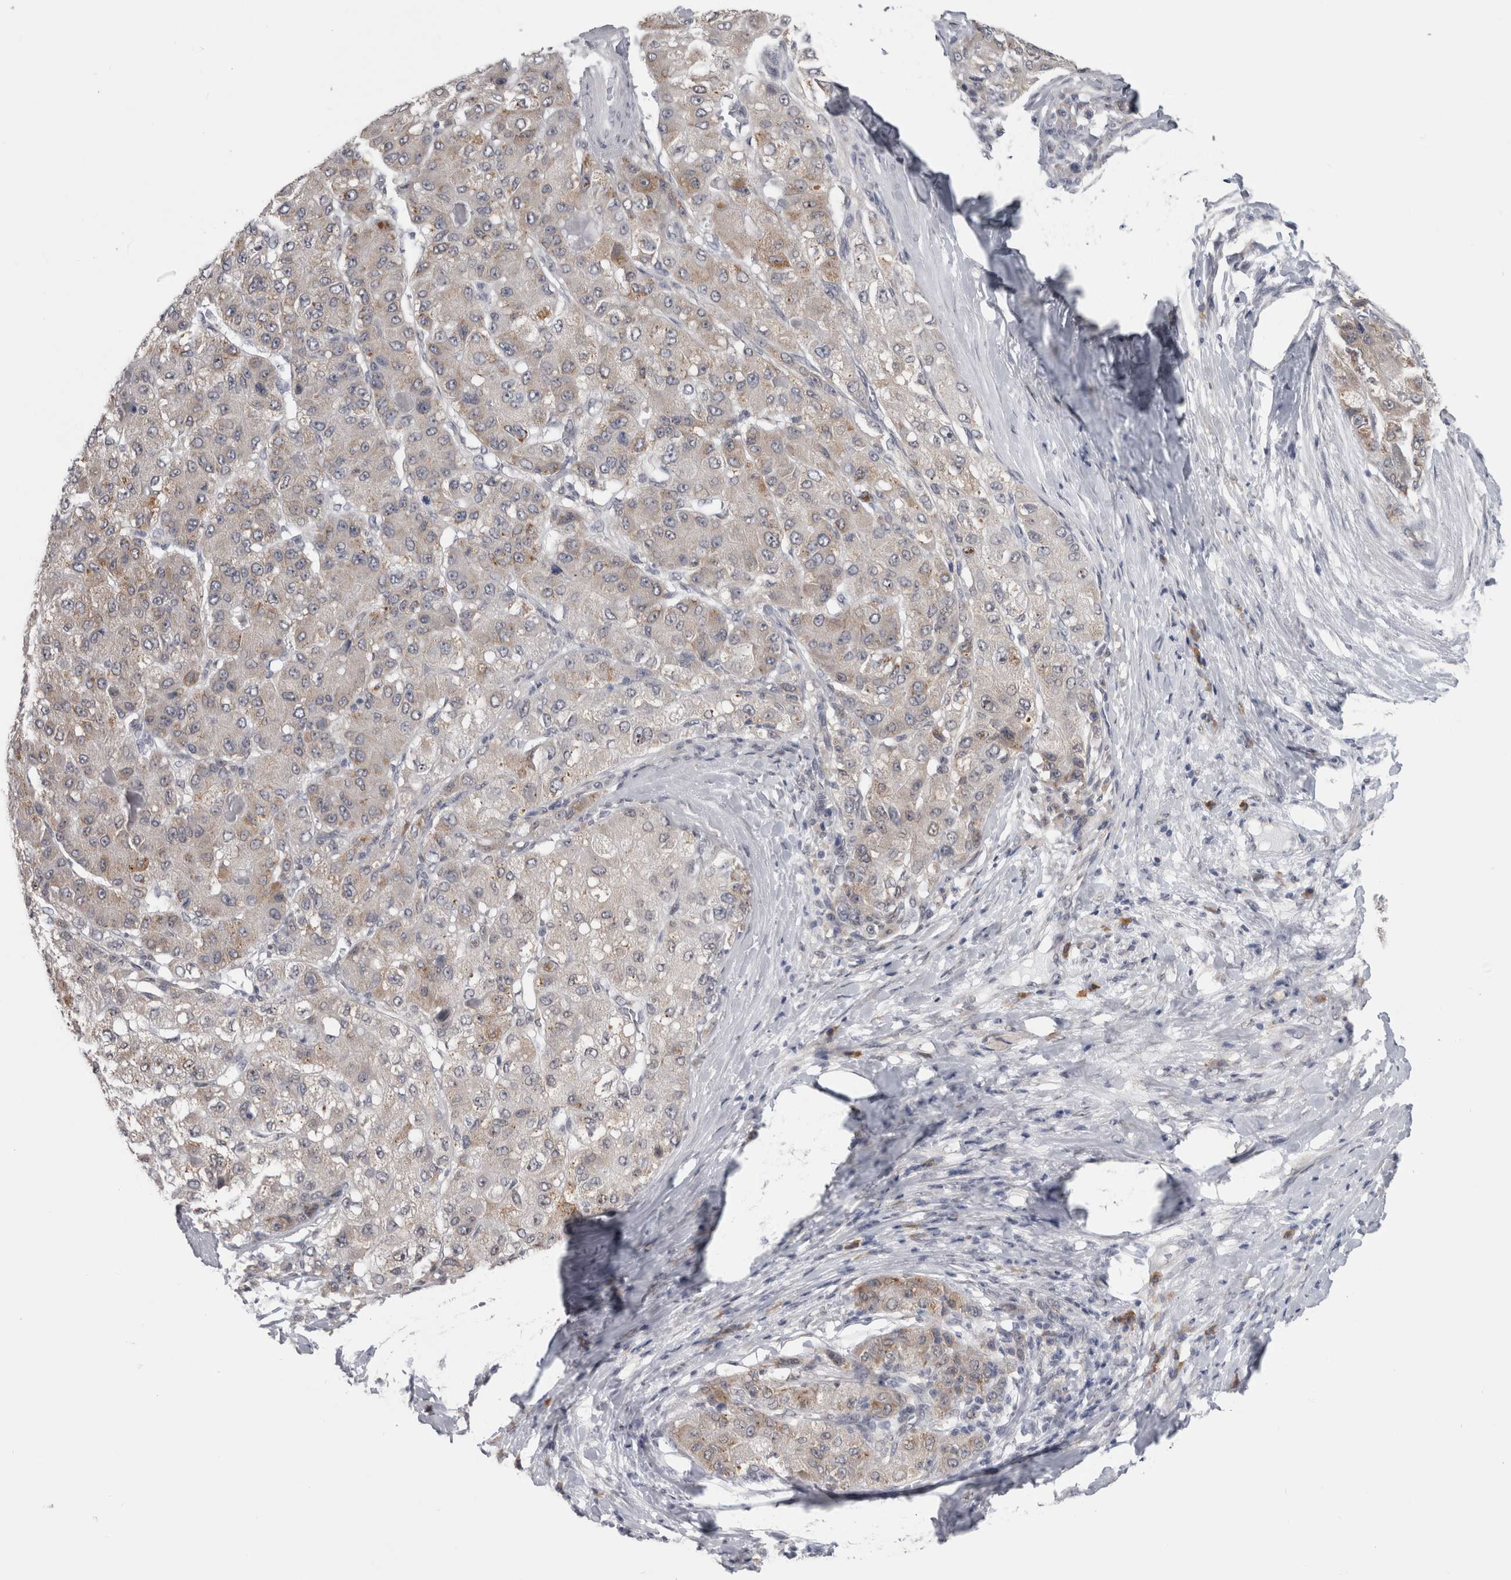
{"staining": {"intensity": "weak", "quantity": "<25%", "location": "cytoplasmic/membranous"}, "tissue": "liver cancer", "cell_type": "Tumor cells", "image_type": "cancer", "snomed": [{"axis": "morphology", "description": "Carcinoma, Hepatocellular, NOS"}, {"axis": "topography", "description": "Liver"}], "caption": "Human liver cancer (hepatocellular carcinoma) stained for a protein using immunohistochemistry (IHC) shows no staining in tumor cells.", "gene": "TMEM242", "patient": {"sex": "male", "age": 80}}